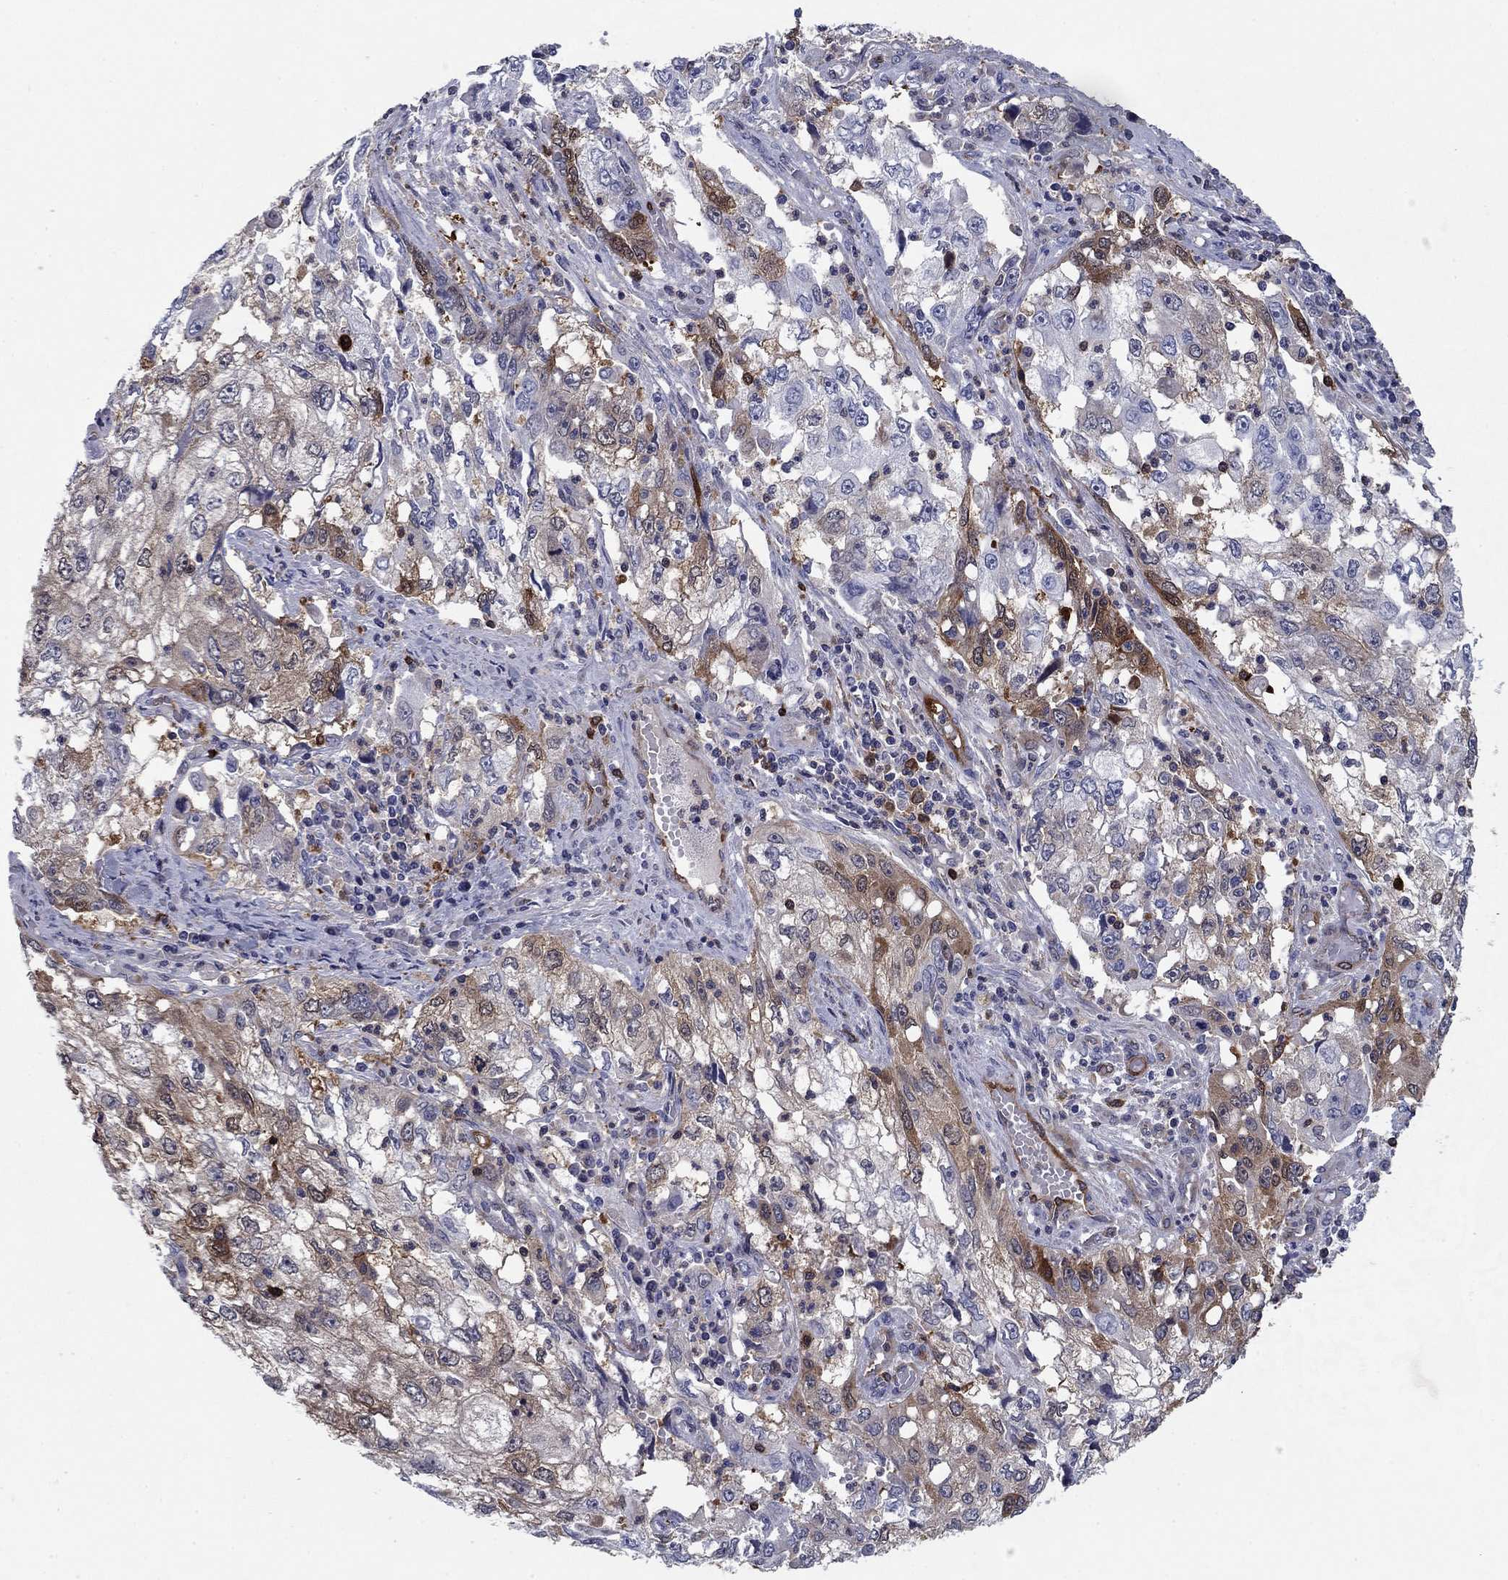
{"staining": {"intensity": "moderate", "quantity": "<25%", "location": "cytoplasmic/membranous"}, "tissue": "cervical cancer", "cell_type": "Tumor cells", "image_type": "cancer", "snomed": [{"axis": "morphology", "description": "Squamous cell carcinoma, NOS"}, {"axis": "topography", "description": "Cervix"}], "caption": "IHC photomicrograph of neoplastic tissue: cervical squamous cell carcinoma stained using immunohistochemistry (IHC) shows low levels of moderate protein expression localized specifically in the cytoplasmic/membranous of tumor cells, appearing as a cytoplasmic/membranous brown color.", "gene": "STMN1", "patient": {"sex": "female", "age": 36}}